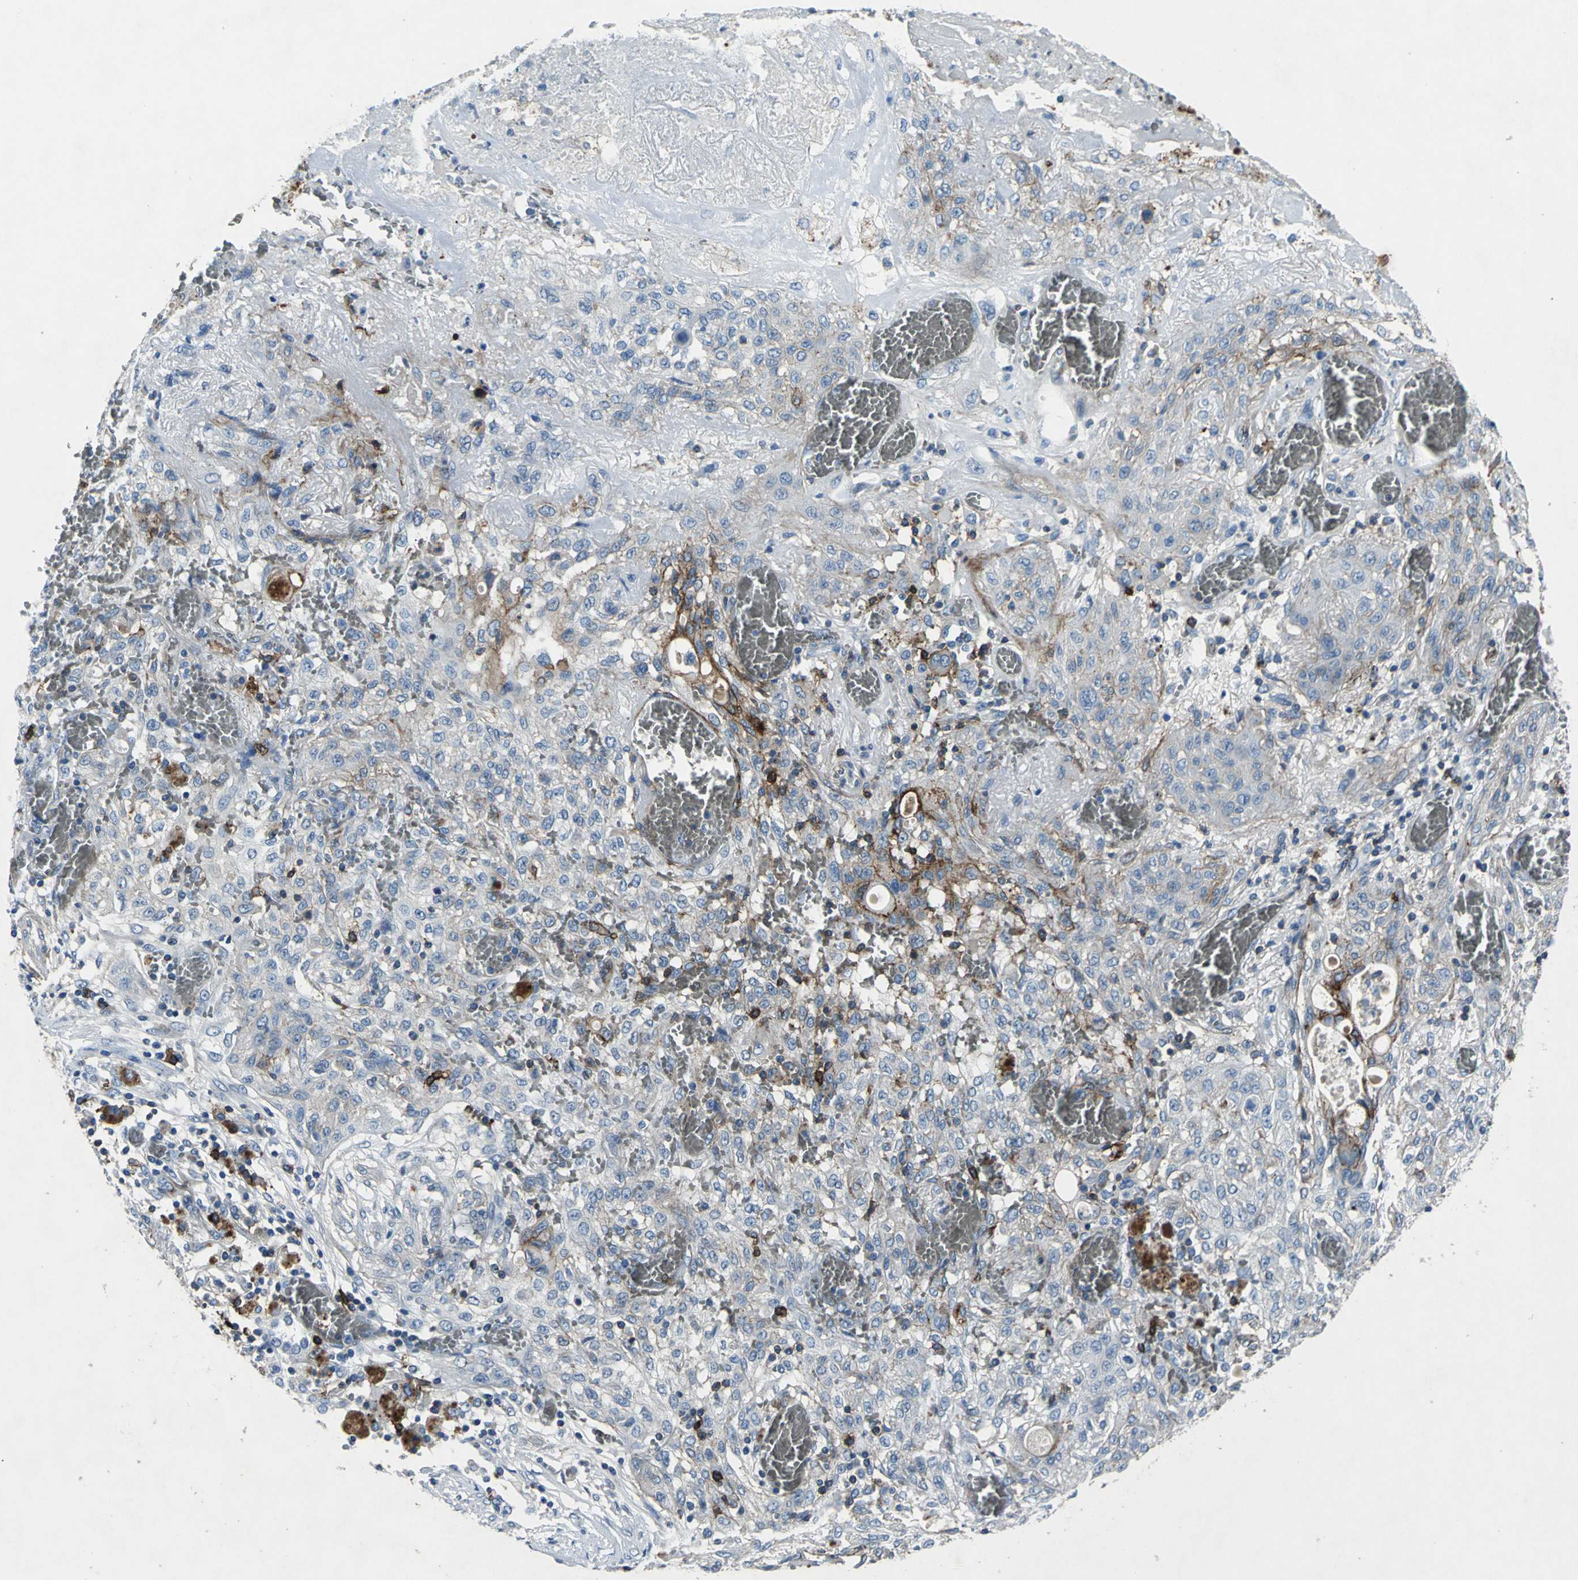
{"staining": {"intensity": "weak", "quantity": "25%-75%", "location": "cytoplasmic/membranous"}, "tissue": "lung cancer", "cell_type": "Tumor cells", "image_type": "cancer", "snomed": [{"axis": "morphology", "description": "Squamous cell carcinoma, NOS"}, {"axis": "topography", "description": "Lung"}], "caption": "Protein positivity by IHC demonstrates weak cytoplasmic/membranous positivity in approximately 25%-75% of tumor cells in lung cancer. The protein of interest is stained brown, and the nuclei are stained in blue (DAB (3,3'-diaminobenzidine) IHC with brightfield microscopy, high magnification).", "gene": "RPS13", "patient": {"sex": "female", "age": 47}}